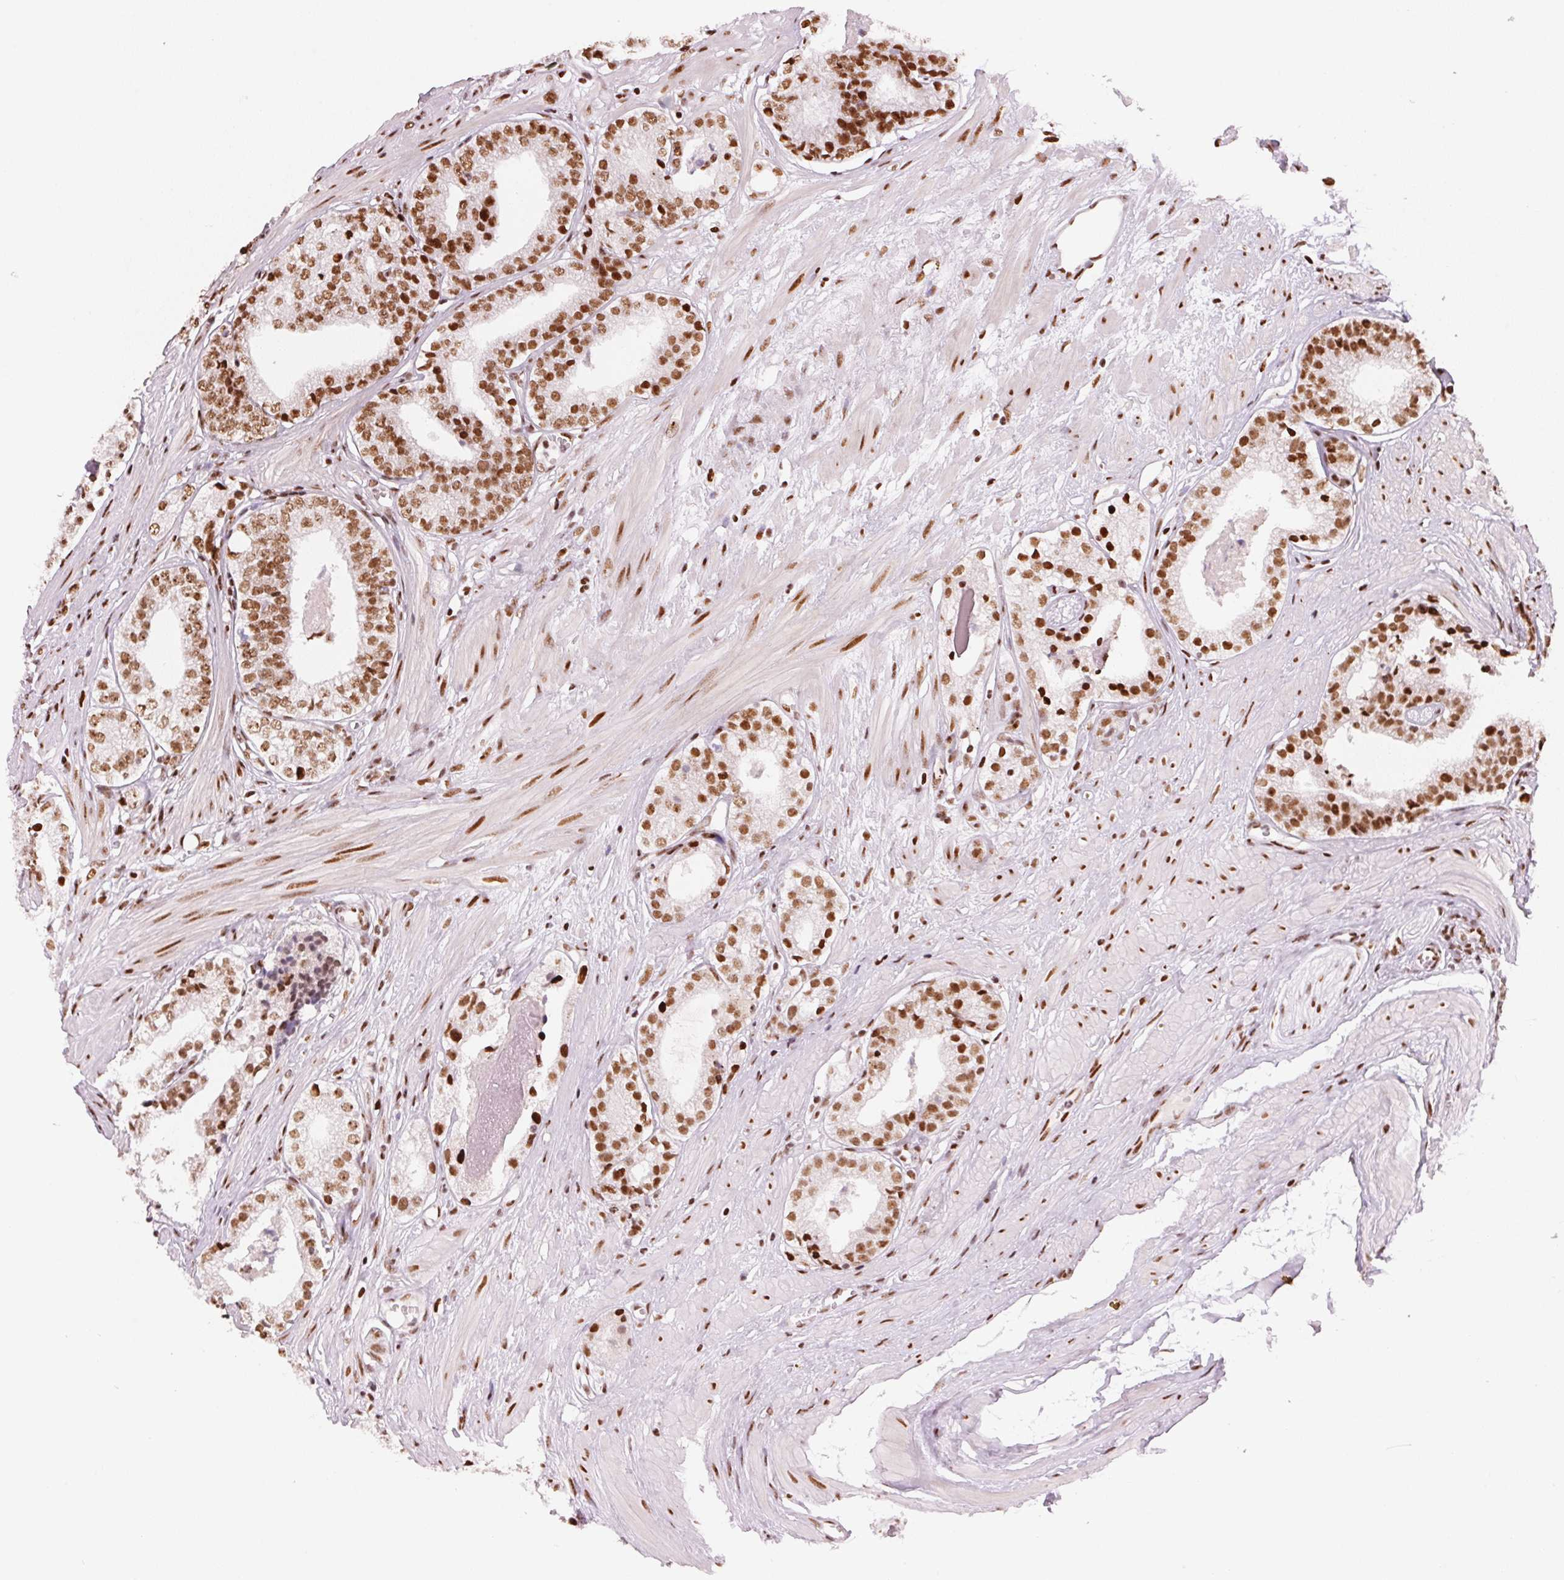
{"staining": {"intensity": "moderate", "quantity": ">75%", "location": "nuclear"}, "tissue": "prostate cancer", "cell_type": "Tumor cells", "image_type": "cancer", "snomed": [{"axis": "morphology", "description": "Adenocarcinoma, Low grade"}, {"axis": "topography", "description": "Prostate"}], "caption": "Protein analysis of low-grade adenocarcinoma (prostate) tissue exhibits moderate nuclear positivity in about >75% of tumor cells.", "gene": "NXF1", "patient": {"sex": "male", "age": 60}}